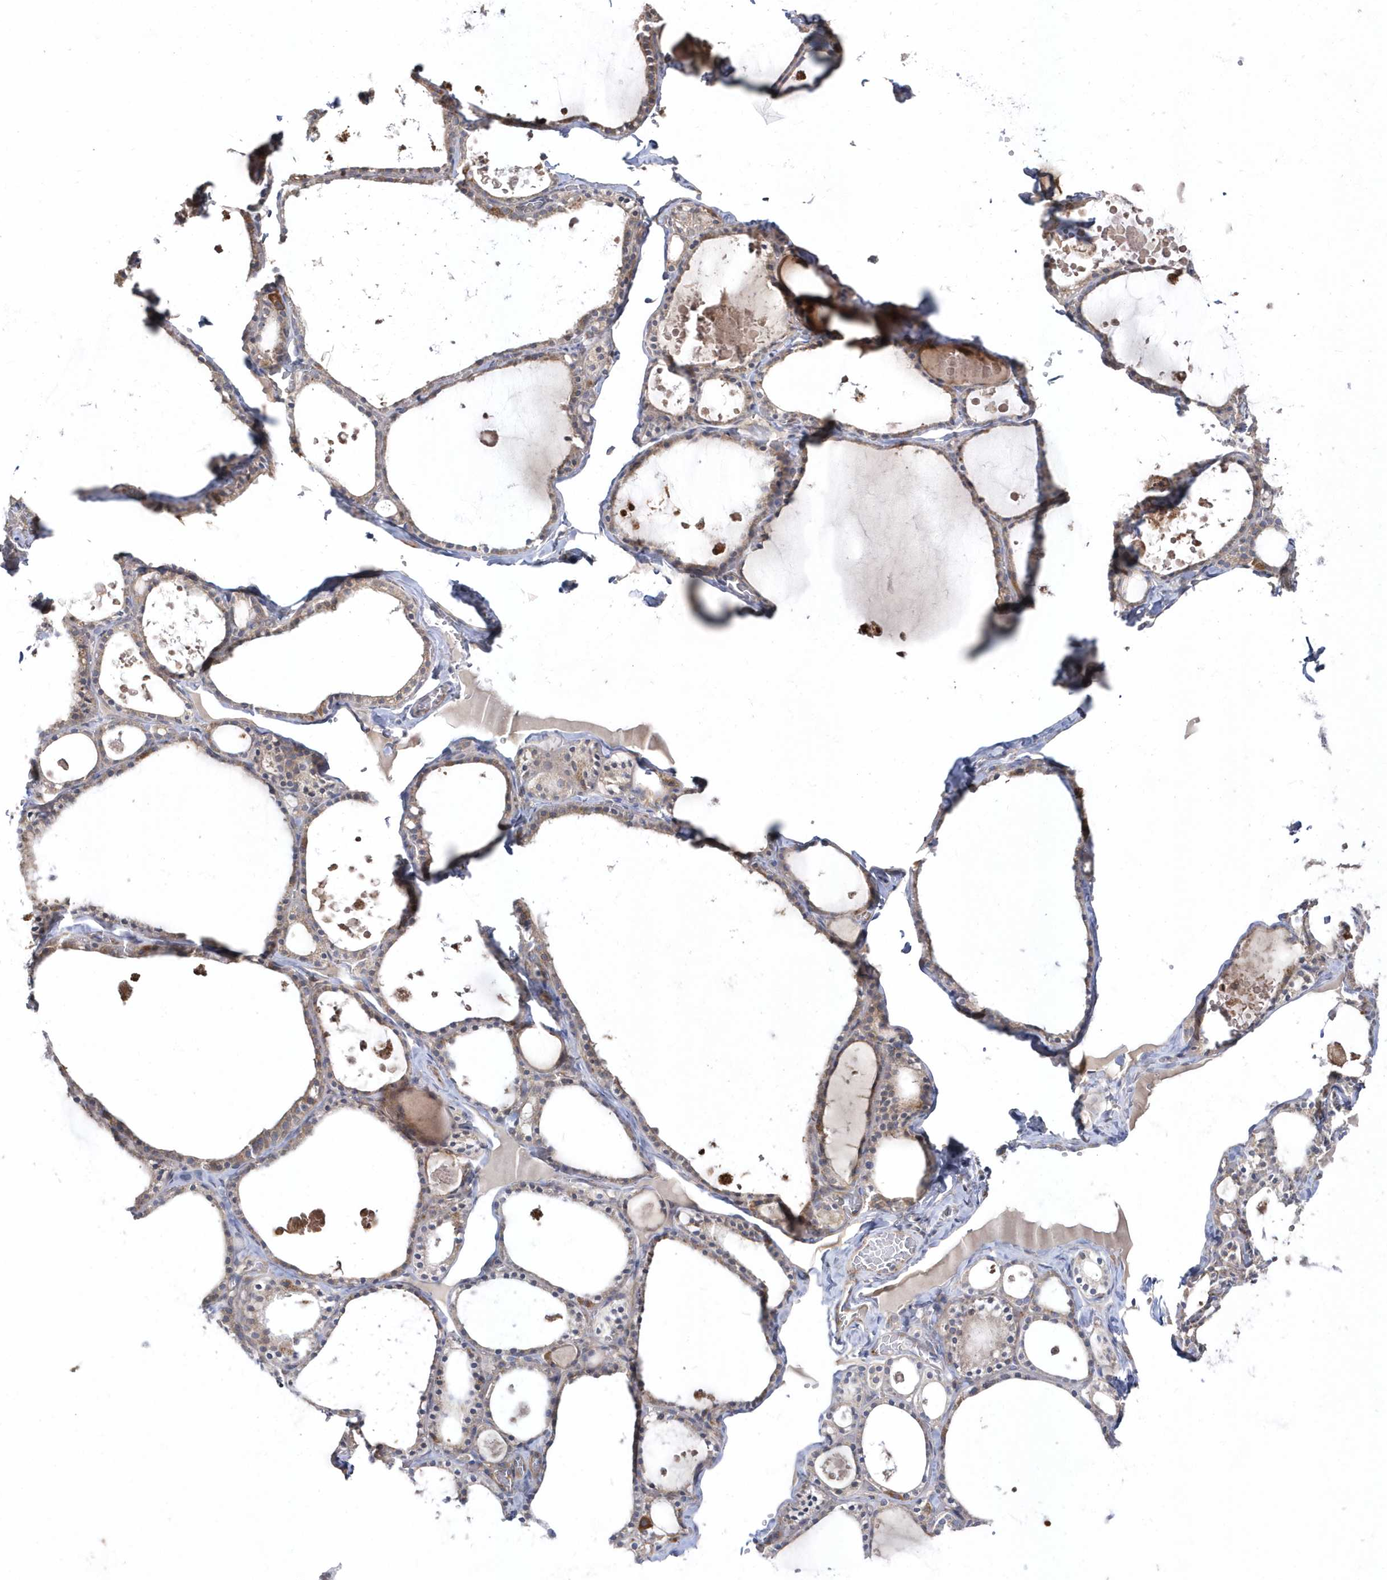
{"staining": {"intensity": "moderate", "quantity": ">75%", "location": "cytoplasmic/membranous"}, "tissue": "thyroid gland", "cell_type": "Glandular cells", "image_type": "normal", "snomed": [{"axis": "morphology", "description": "Normal tissue, NOS"}, {"axis": "topography", "description": "Thyroid gland"}], "caption": "Human thyroid gland stained for a protein (brown) displays moderate cytoplasmic/membranous positive expression in about >75% of glandular cells.", "gene": "LEXM", "patient": {"sex": "male", "age": 56}}